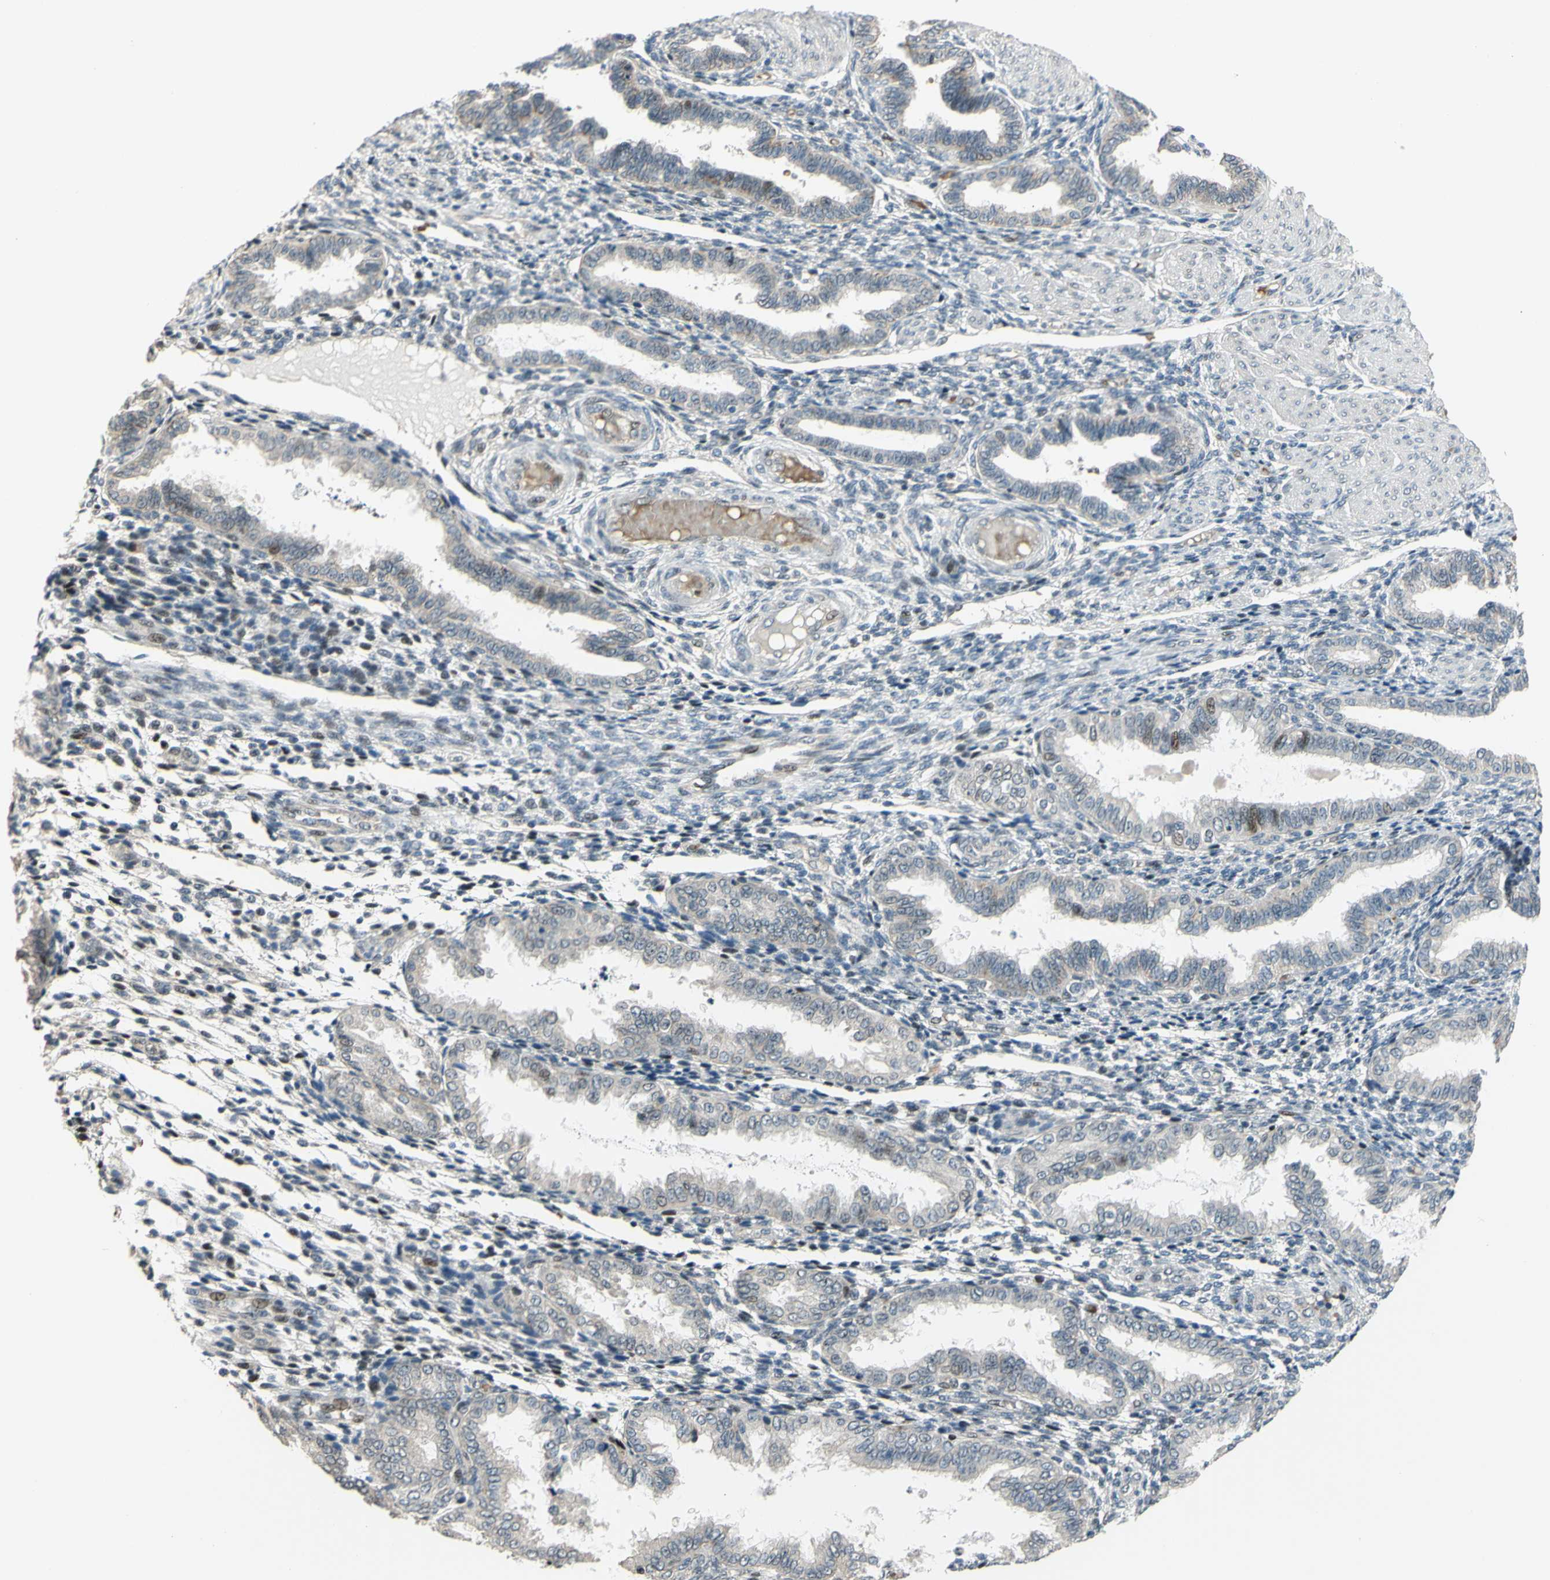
{"staining": {"intensity": "weak", "quantity": "<25%", "location": "nuclear"}, "tissue": "endometrium", "cell_type": "Cells in endometrial stroma", "image_type": "normal", "snomed": [{"axis": "morphology", "description": "Normal tissue, NOS"}, {"axis": "topography", "description": "Endometrium"}], "caption": "Cells in endometrial stroma show no significant expression in normal endometrium. Brightfield microscopy of IHC stained with DAB (3,3'-diaminobenzidine) (brown) and hematoxylin (blue), captured at high magnification.", "gene": "ZNF184", "patient": {"sex": "female", "age": 33}}